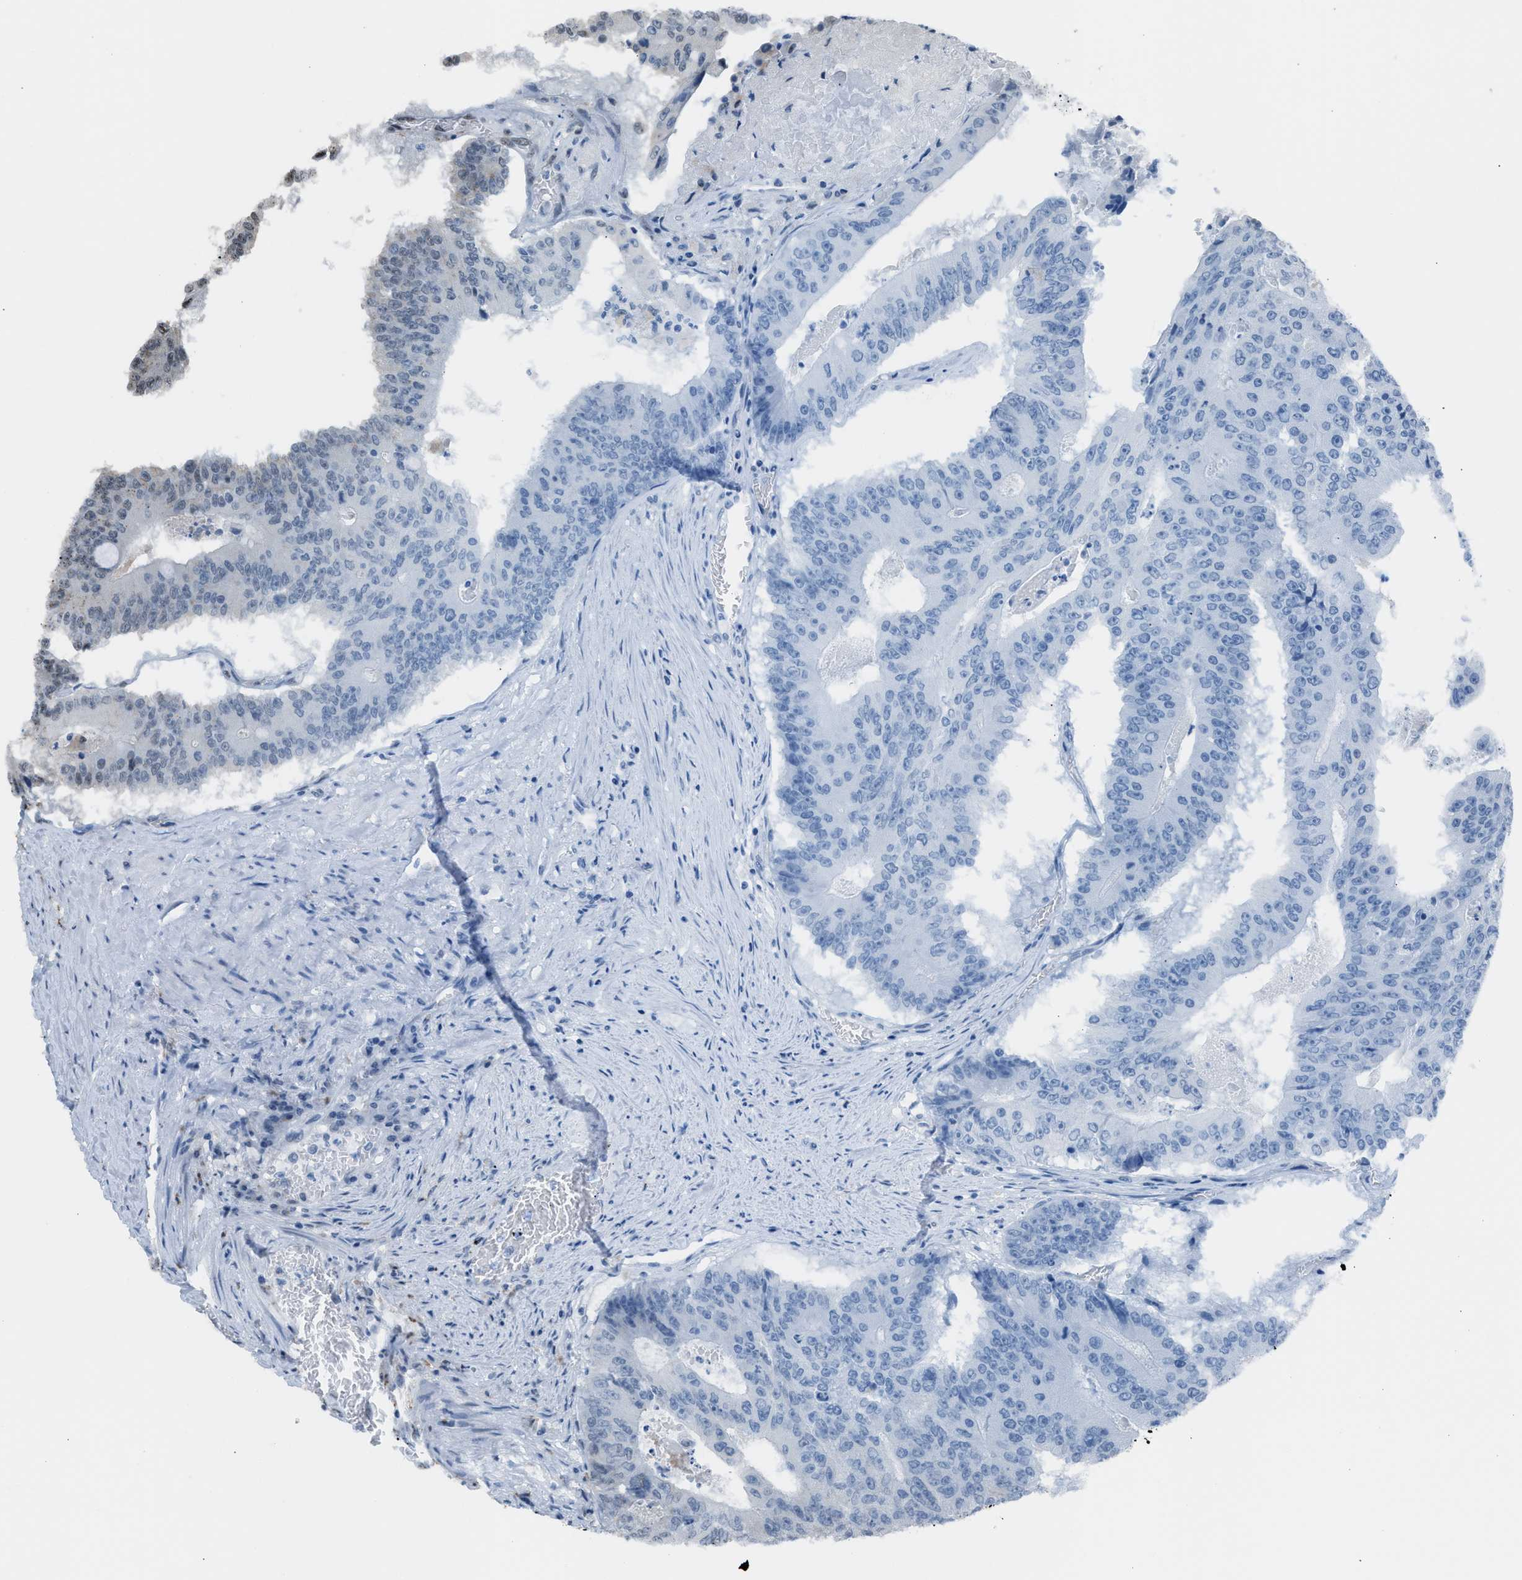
{"staining": {"intensity": "weak", "quantity": "<25%", "location": "nuclear"}, "tissue": "colorectal cancer", "cell_type": "Tumor cells", "image_type": "cancer", "snomed": [{"axis": "morphology", "description": "Adenocarcinoma, NOS"}, {"axis": "topography", "description": "Colon"}], "caption": "Photomicrograph shows no protein expression in tumor cells of colorectal adenocarcinoma tissue.", "gene": "CENPP", "patient": {"sex": "male", "age": 87}}